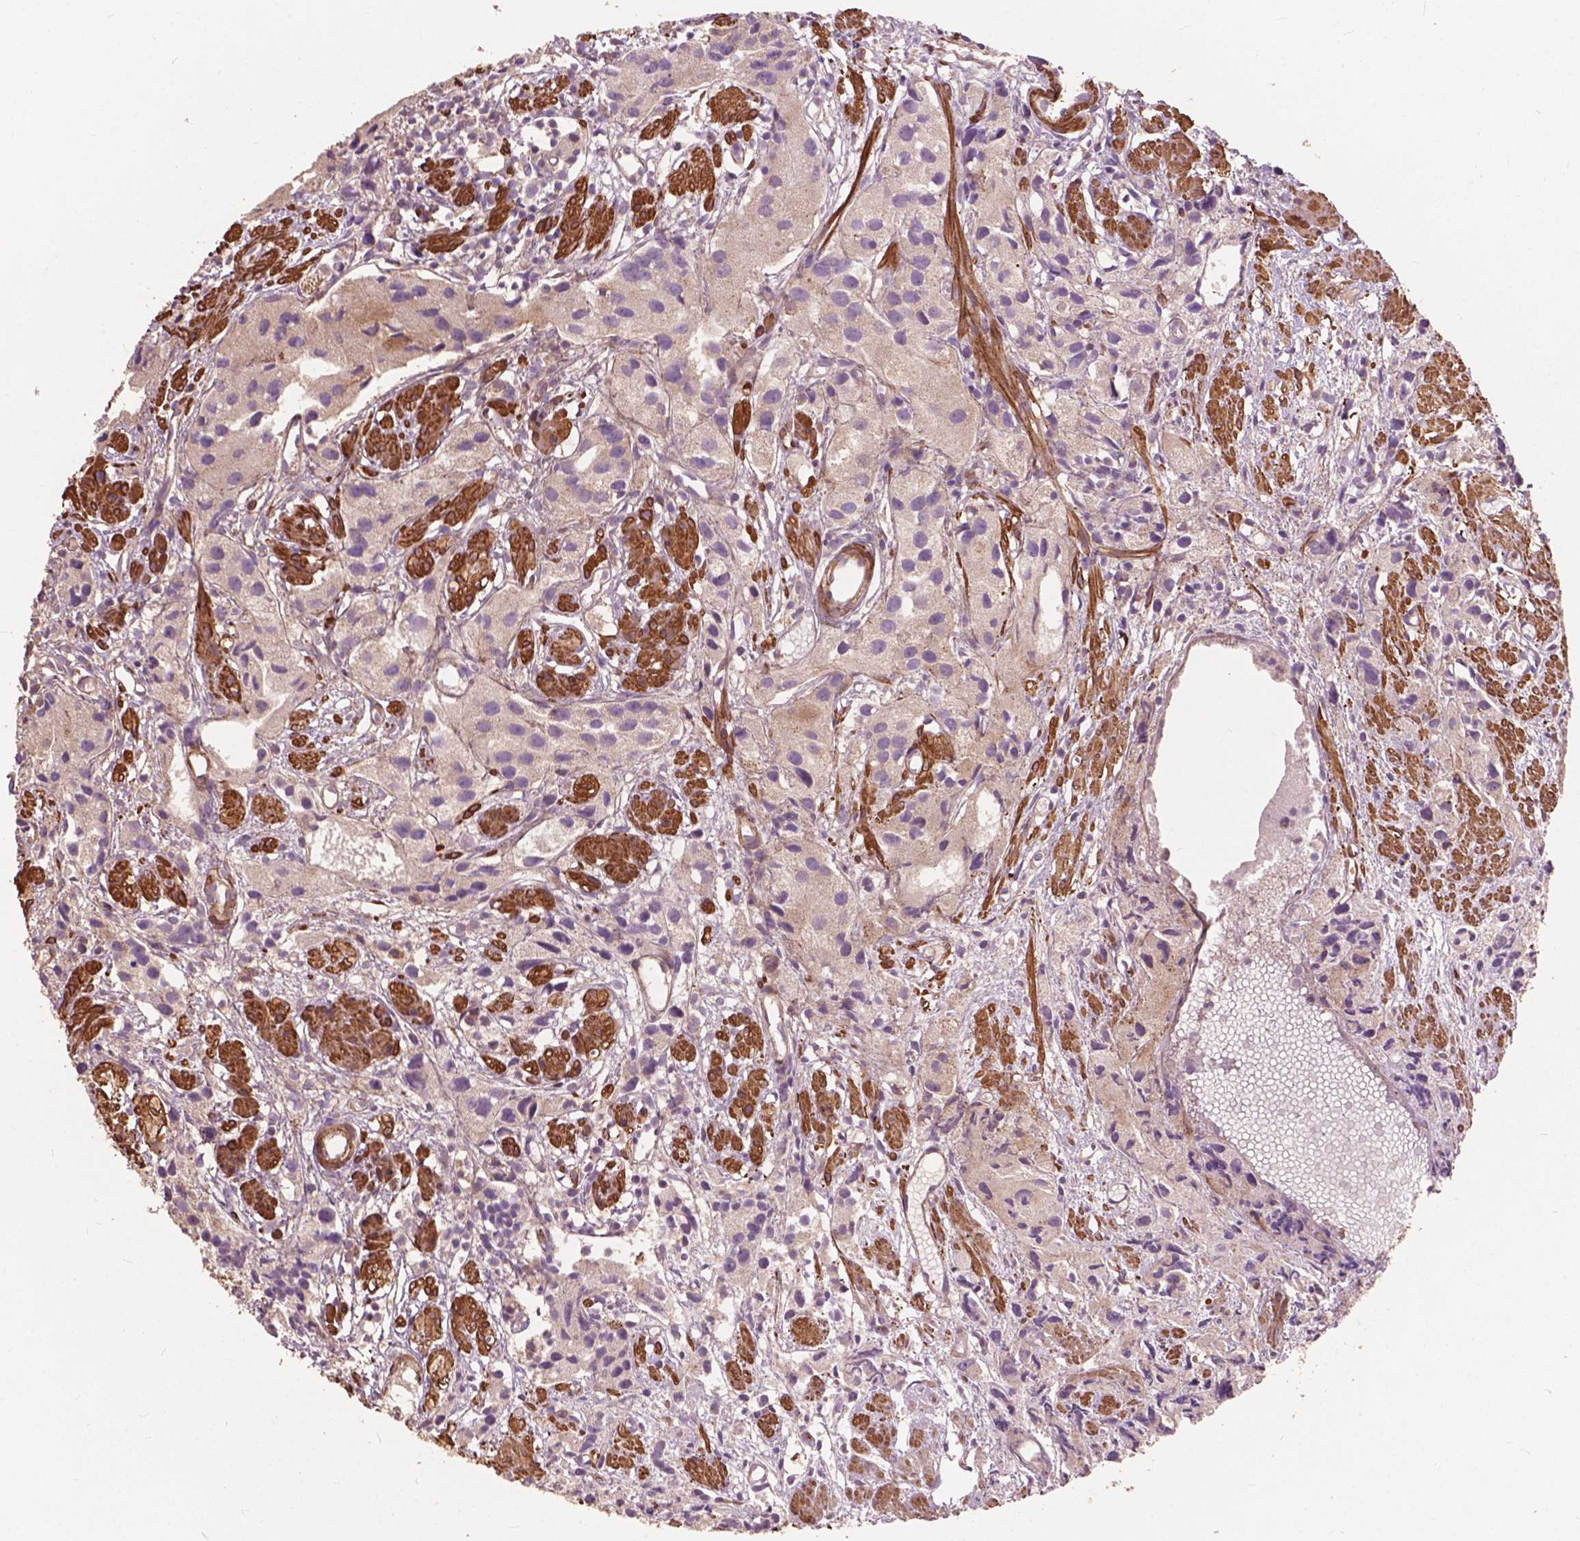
{"staining": {"intensity": "weak", "quantity": "<25%", "location": "cytoplasmic/membranous"}, "tissue": "prostate cancer", "cell_type": "Tumor cells", "image_type": "cancer", "snomed": [{"axis": "morphology", "description": "Adenocarcinoma, High grade"}, {"axis": "topography", "description": "Prostate"}], "caption": "IHC photomicrograph of neoplastic tissue: prostate high-grade adenocarcinoma stained with DAB exhibits no significant protein expression in tumor cells.", "gene": "FNIP1", "patient": {"sex": "male", "age": 68}}